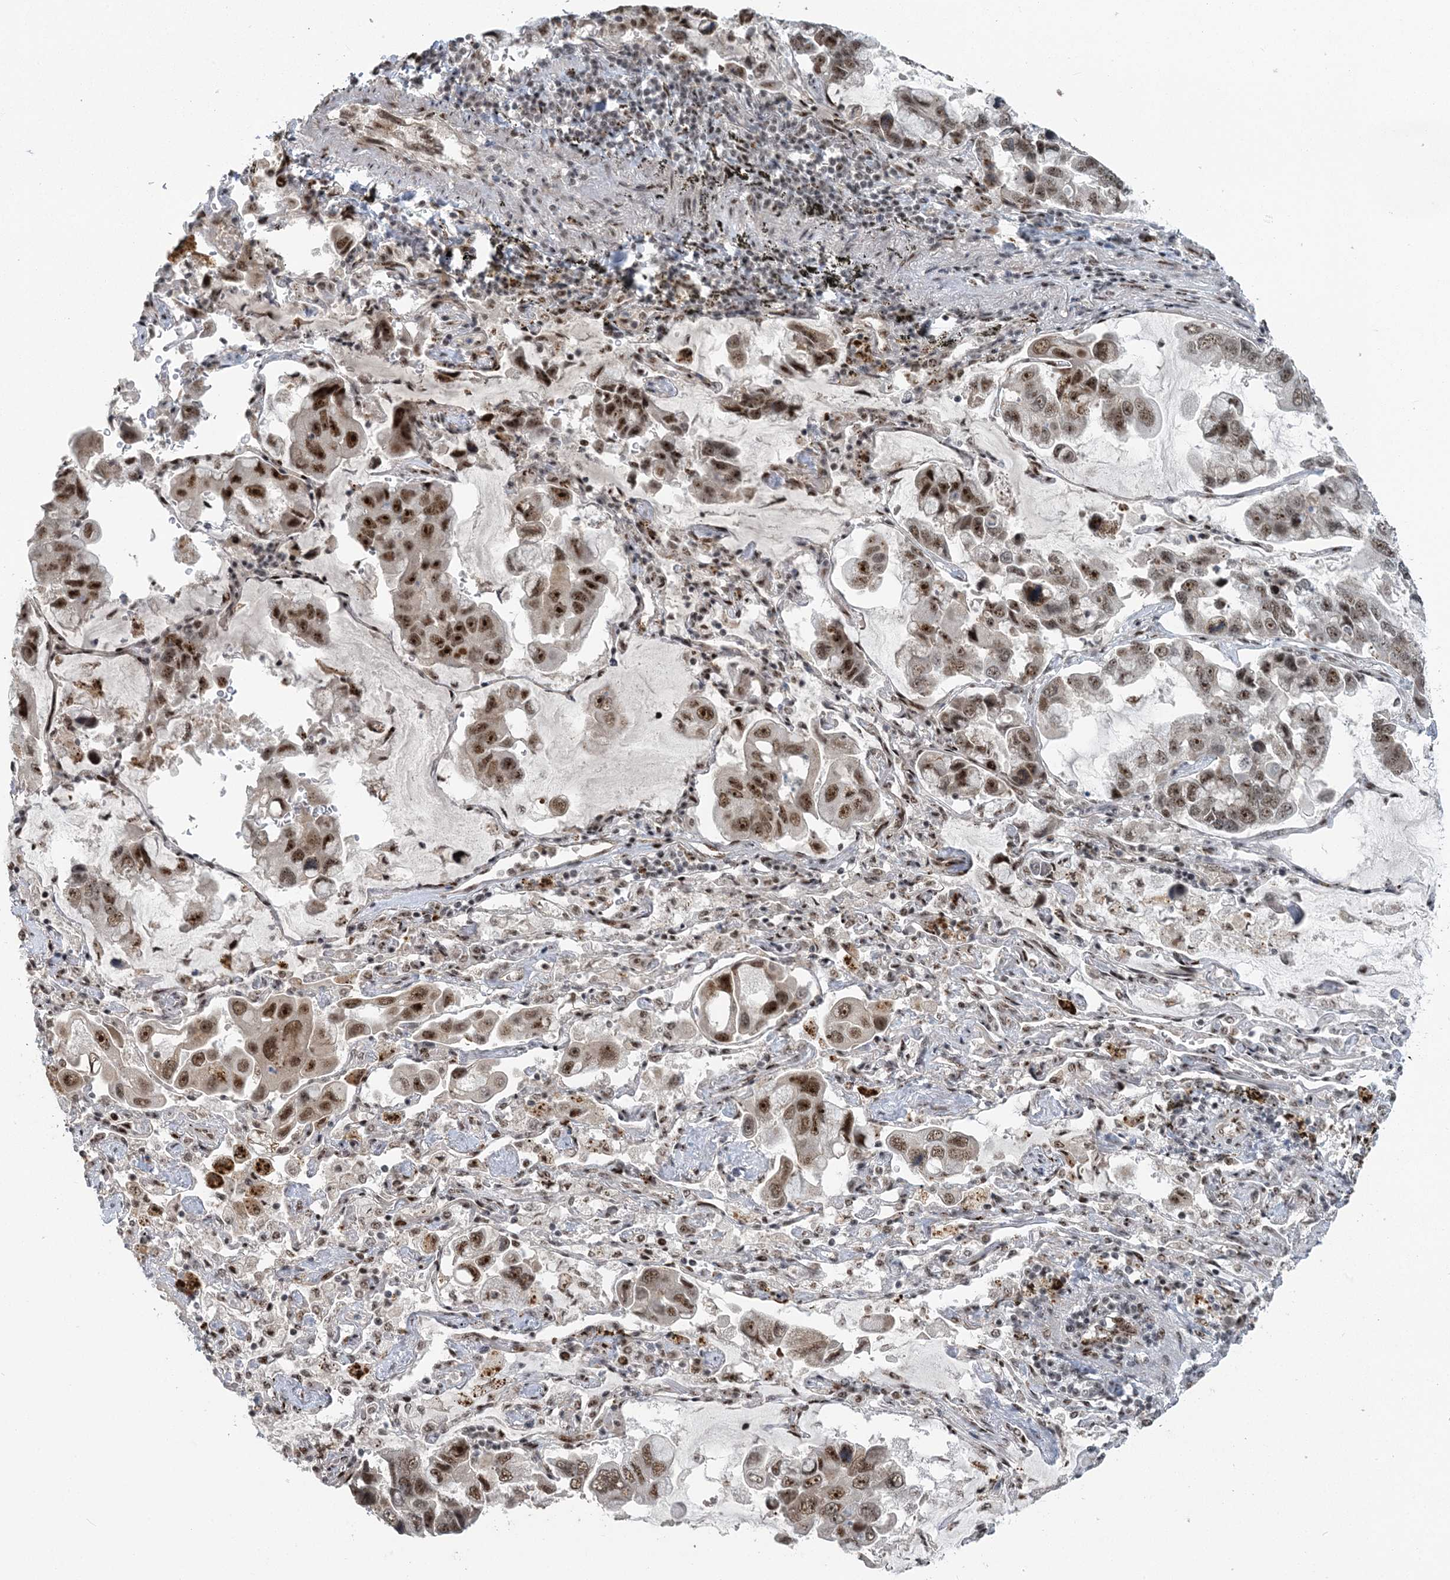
{"staining": {"intensity": "moderate", "quantity": ">75%", "location": "nuclear"}, "tissue": "lung cancer", "cell_type": "Tumor cells", "image_type": "cancer", "snomed": [{"axis": "morphology", "description": "Adenocarcinoma, NOS"}, {"axis": "topography", "description": "Lung"}], "caption": "Human adenocarcinoma (lung) stained with a brown dye shows moderate nuclear positive staining in approximately >75% of tumor cells.", "gene": "CWC22", "patient": {"sex": "male", "age": 64}}